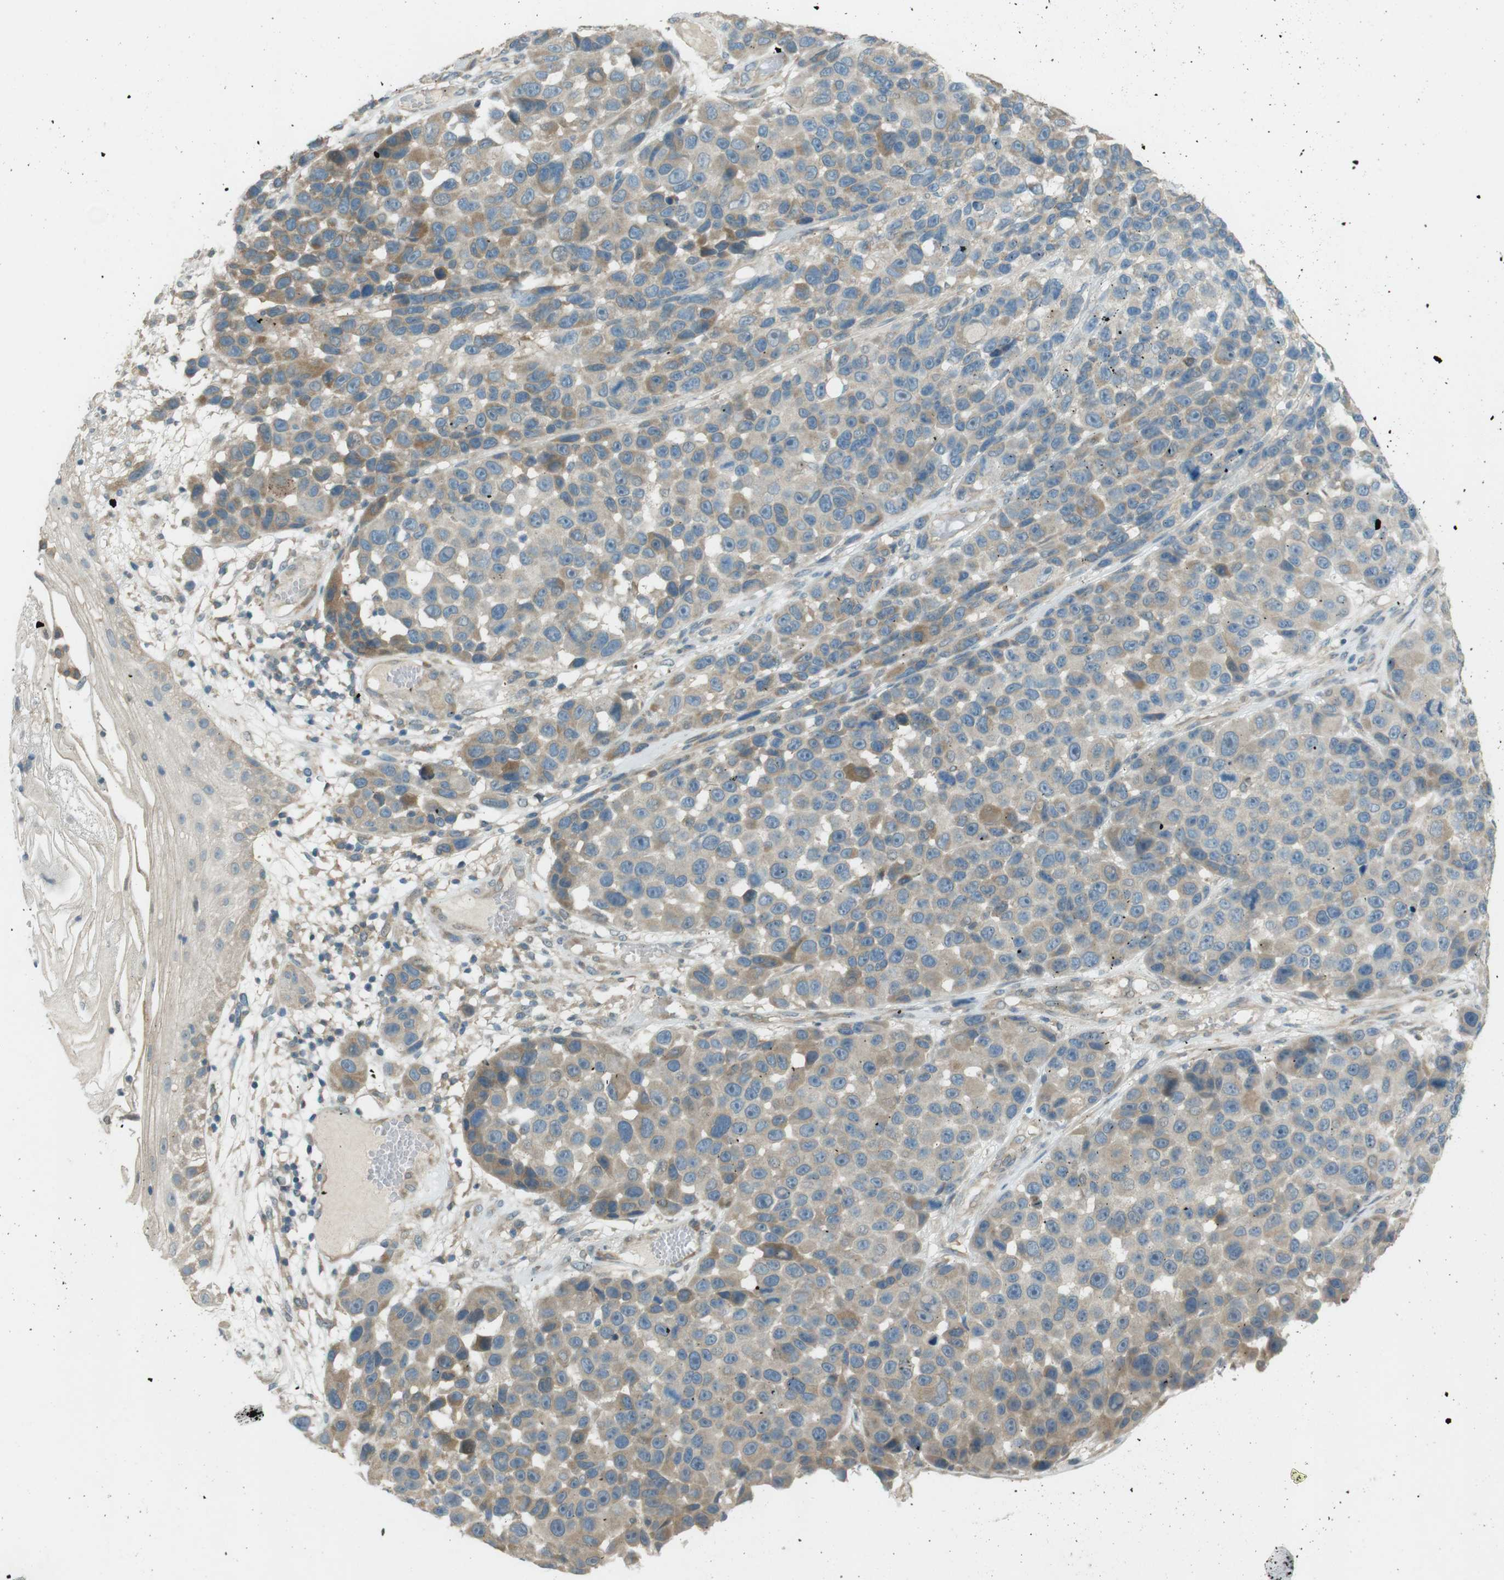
{"staining": {"intensity": "moderate", "quantity": "<25%", "location": "cytoplasmic/membranous"}, "tissue": "melanoma", "cell_type": "Tumor cells", "image_type": "cancer", "snomed": [{"axis": "morphology", "description": "Malignant melanoma, NOS"}, {"axis": "topography", "description": "Skin"}], "caption": "Tumor cells reveal low levels of moderate cytoplasmic/membranous positivity in about <25% of cells in melanoma.", "gene": "TMEM41B", "patient": {"sex": "male", "age": 53}}